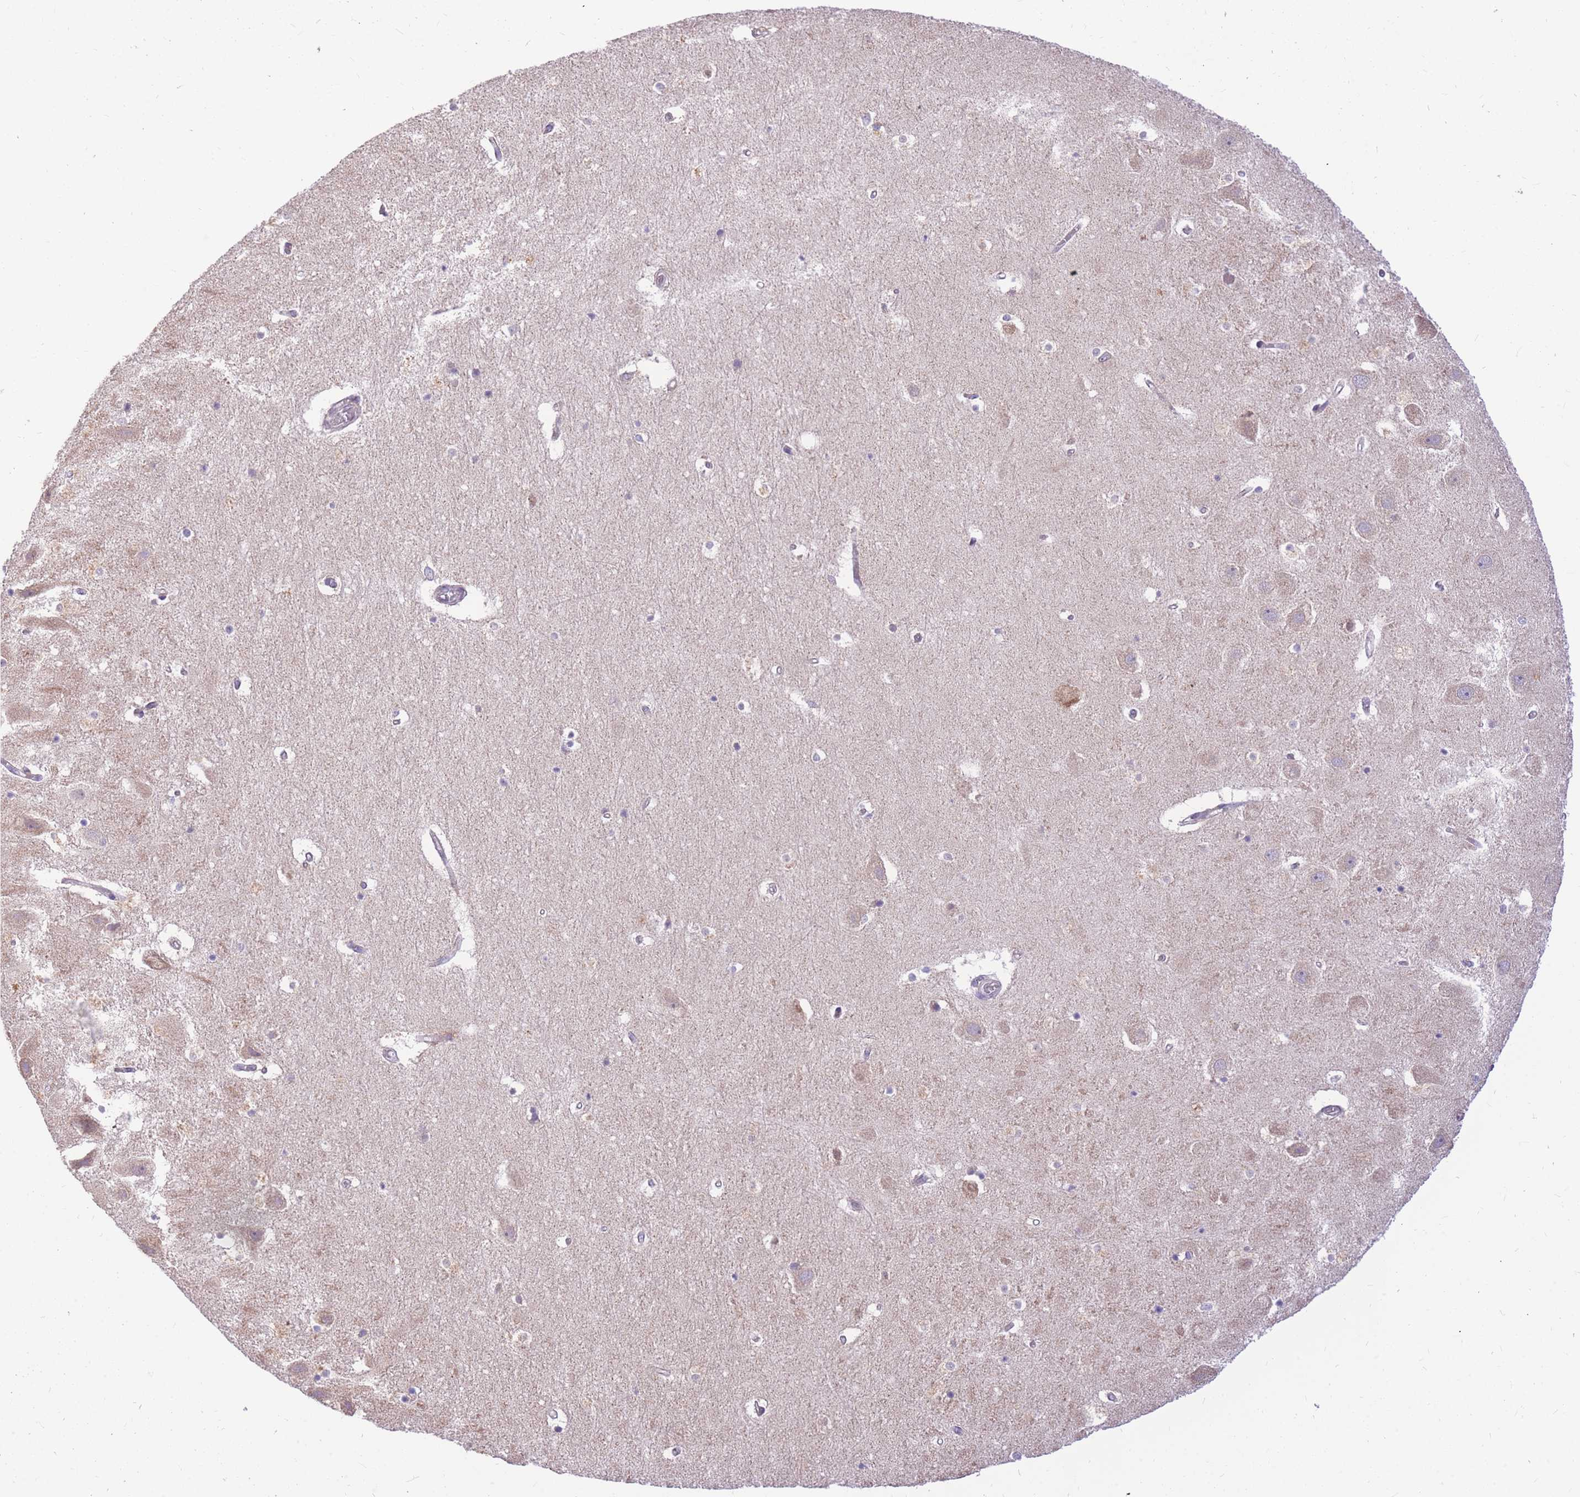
{"staining": {"intensity": "negative", "quantity": "none", "location": "none"}, "tissue": "hippocampus", "cell_type": "Glial cells", "image_type": "normal", "snomed": [{"axis": "morphology", "description": "Normal tissue, NOS"}, {"axis": "topography", "description": "Hippocampus"}], "caption": "High magnification brightfield microscopy of unremarkable hippocampus stained with DAB (3,3'-diaminobenzidine) (brown) and counterstained with hematoxylin (blue): glial cells show no significant staining.", "gene": "TOPAZ1", "patient": {"sex": "female", "age": 52}}